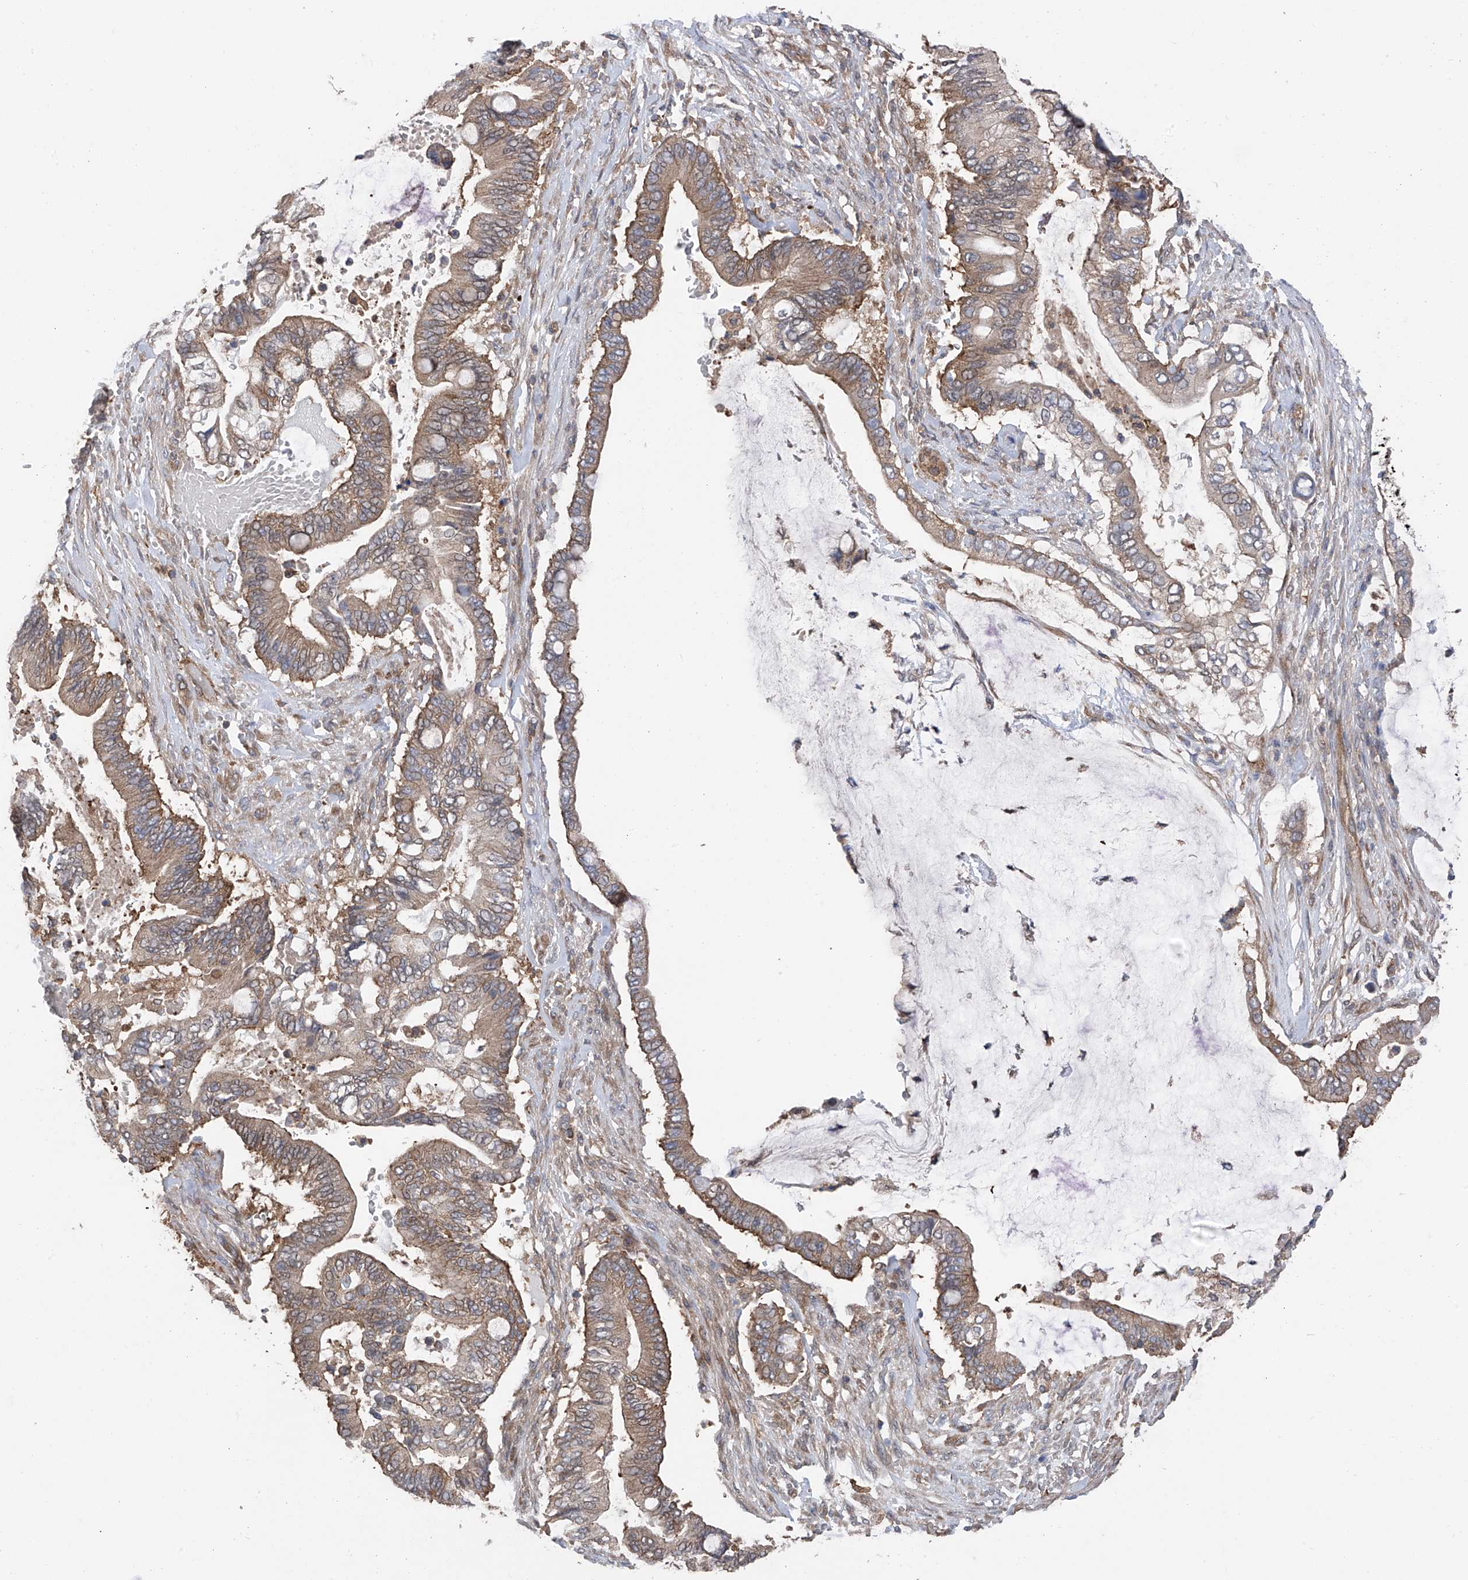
{"staining": {"intensity": "moderate", "quantity": ">75%", "location": "cytoplasmic/membranous"}, "tissue": "pancreatic cancer", "cell_type": "Tumor cells", "image_type": "cancer", "snomed": [{"axis": "morphology", "description": "Adenocarcinoma, NOS"}, {"axis": "topography", "description": "Pancreas"}], "caption": "High-magnification brightfield microscopy of adenocarcinoma (pancreatic) stained with DAB (3,3'-diaminobenzidine) (brown) and counterstained with hematoxylin (blue). tumor cells exhibit moderate cytoplasmic/membranous staining is appreciated in approximately>75% of cells.", "gene": "CHPF", "patient": {"sex": "male", "age": 68}}